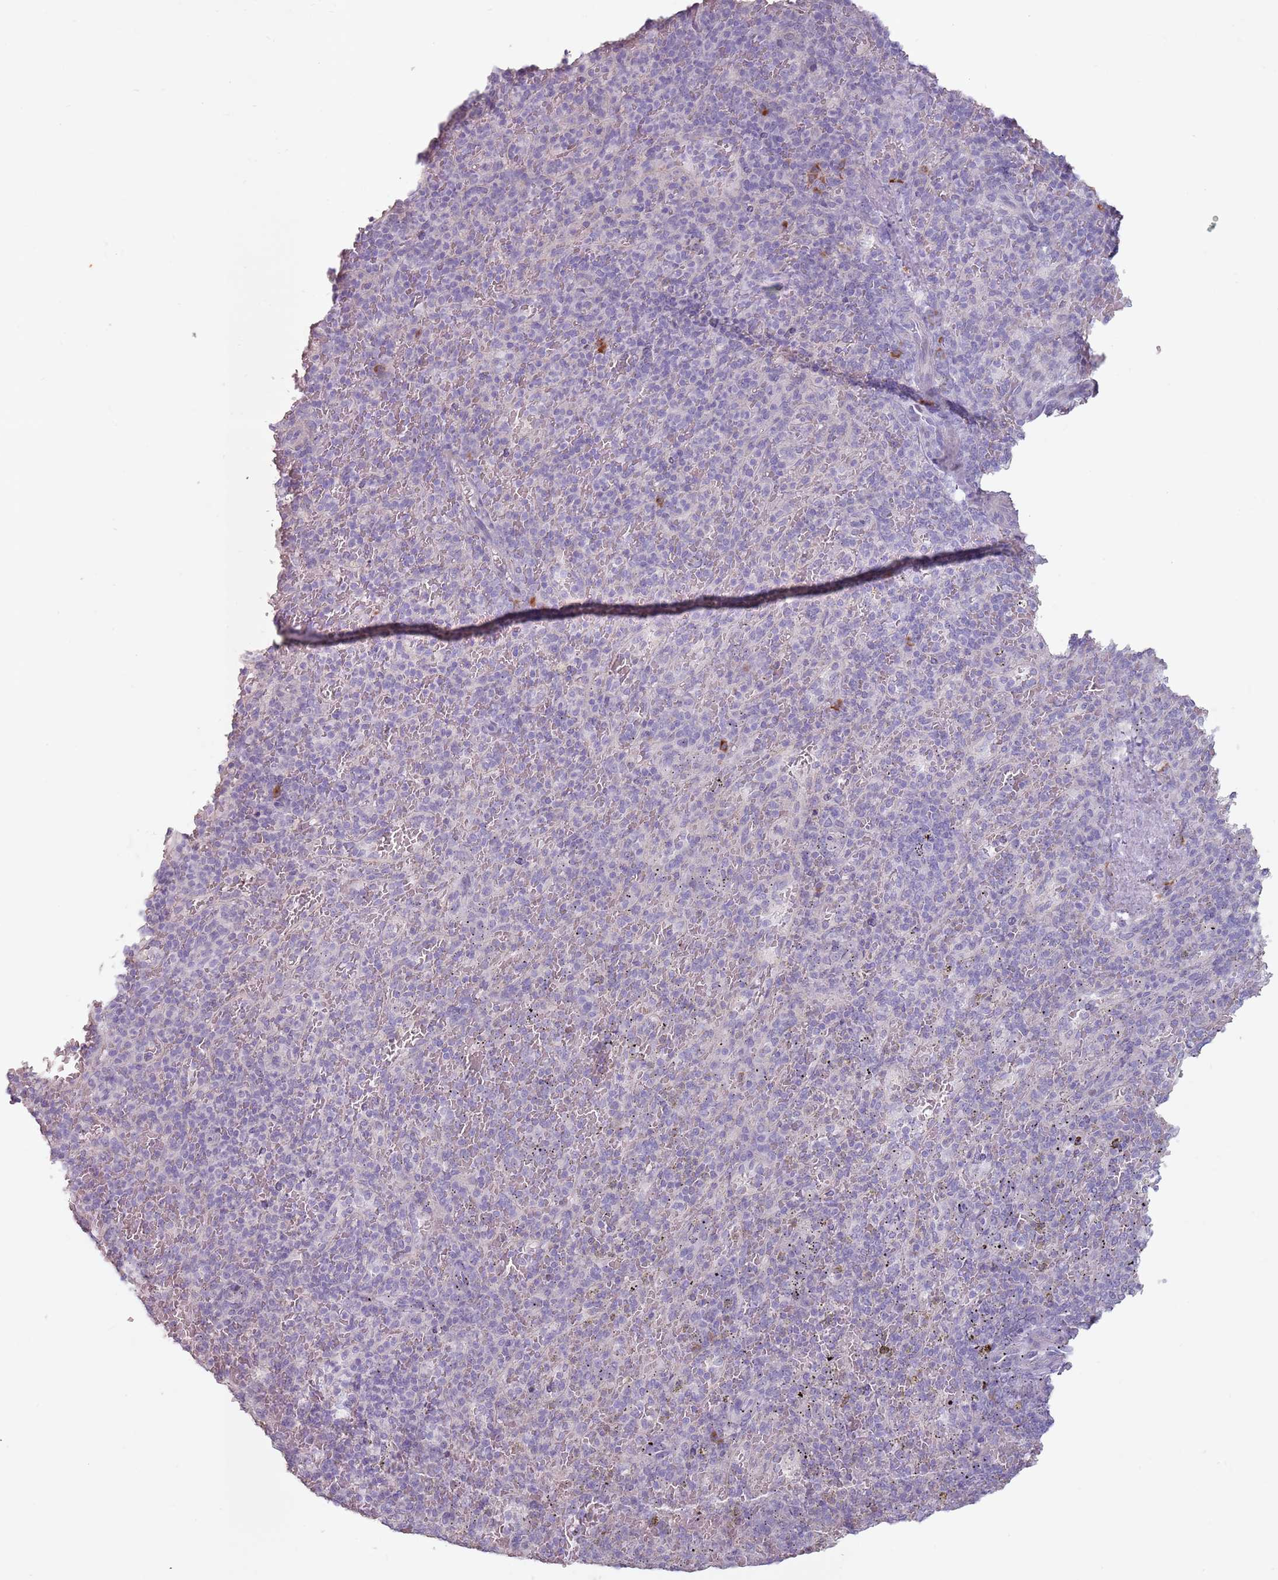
{"staining": {"intensity": "negative", "quantity": "none", "location": "none"}, "tissue": "spleen", "cell_type": "Cells in red pulp", "image_type": "normal", "snomed": [{"axis": "morphology", "description": "Normal tissue, NOS"}, {"axis": "topography", "description": "Spleen"}], "caption": "The histopathology image demonstrates no significant positivity in cells in red pulp of spleen. (Brightfield microscopy of DAB (3,3'-diaminobenzidine) immunohistochemistry (IHC) at high magnification).", "gene": "STYK1", "patient": {"sex": "male", "age": 82}}